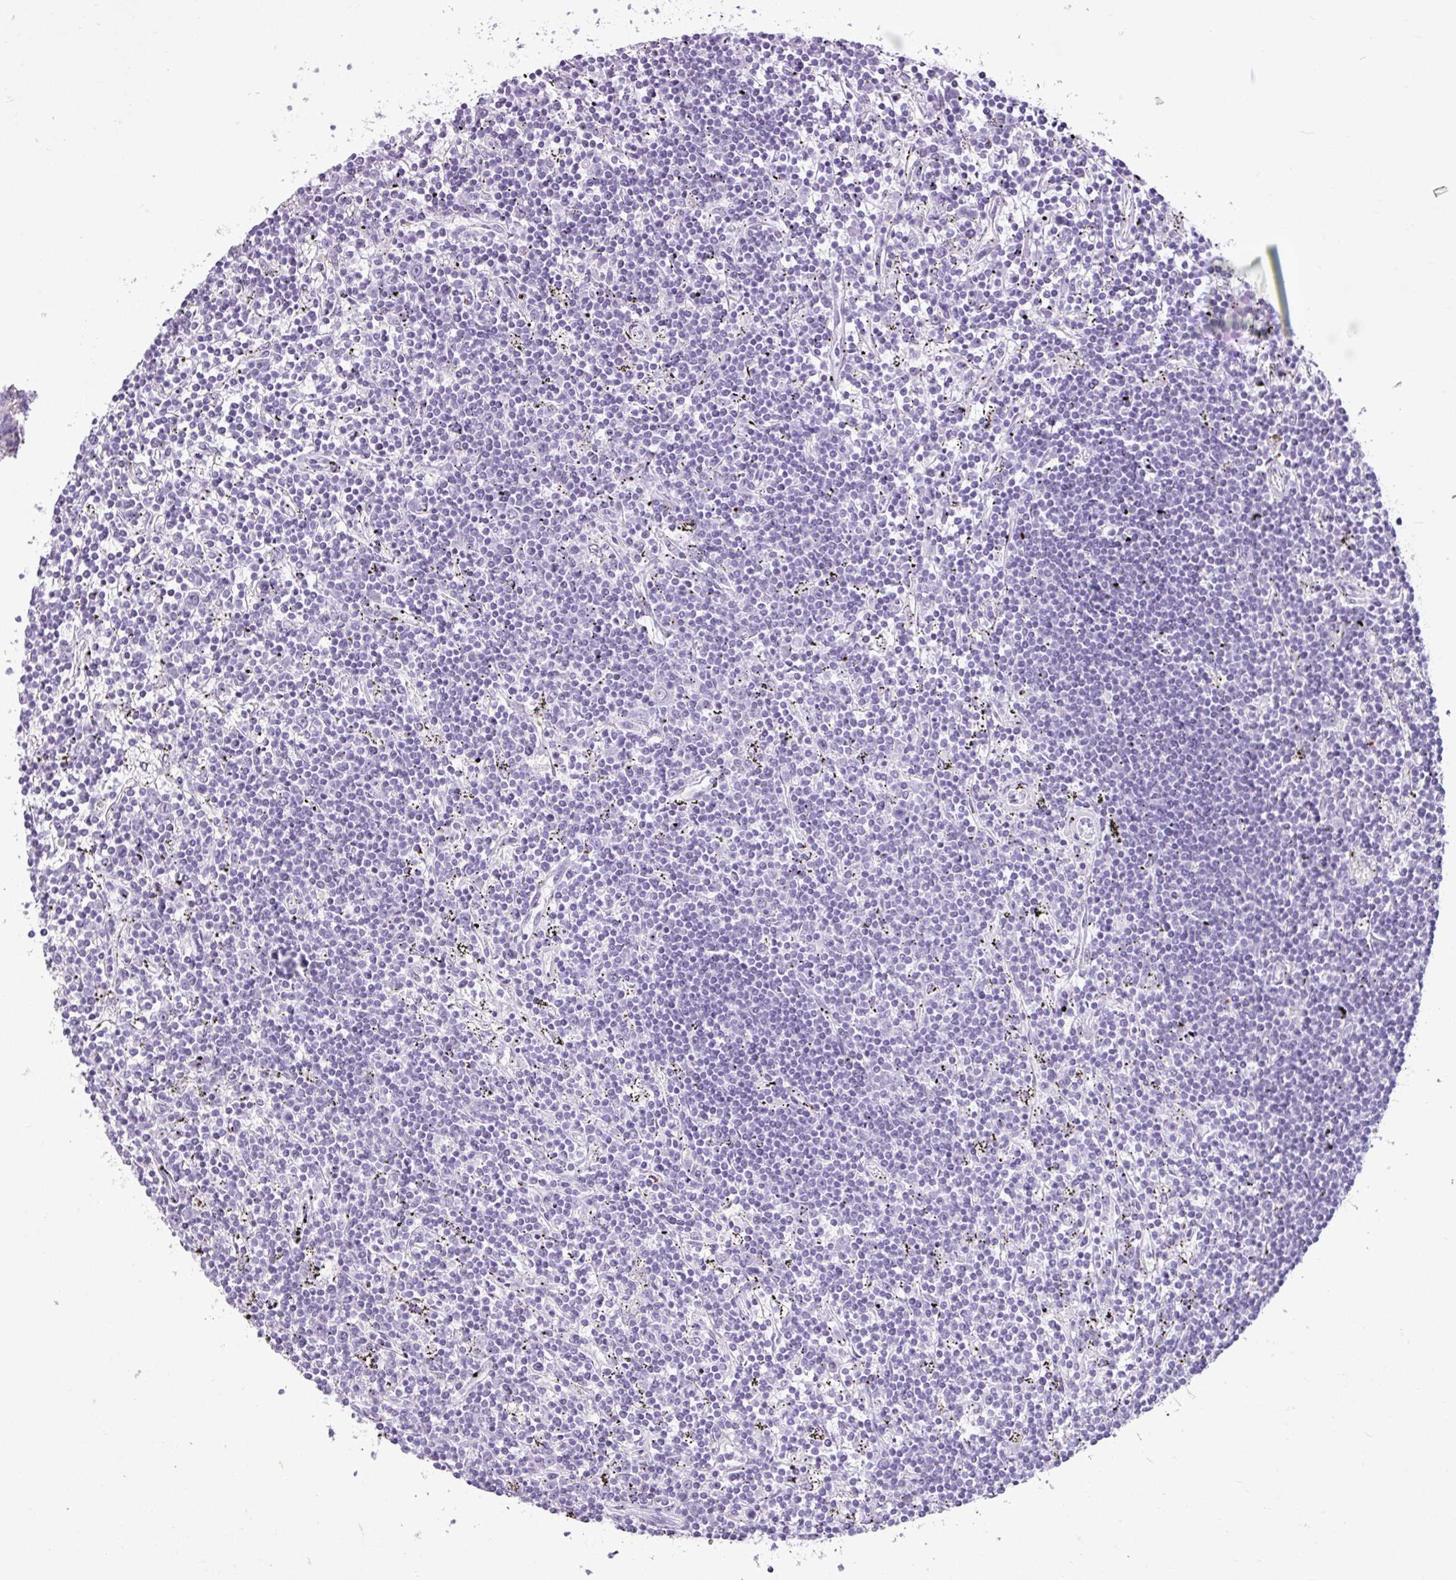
{"staining": {"intensity": "negative", "quantity": "none", "location": "none"}, "tissue": "lymphoma", "cell_type": "Tumor cells", "image_type": "cancer", "snomed": [{"axis": "morphology", "description": "Malignant lymphoma, non-Hodgkin's type, Low grade"}, {"axis": "topography", "description": "Spleen"}], "caption": "This is a image of immunohistochemistry (IHC) staining of malignant lymphoma, non-Hodgkin's type (low-grade), which shows no expression in tumor cells. (DAB (3,3'-diaminobenzidine) IHC with hematoxylin counter stain).", "gene": "AMY1B", "patient": {"sex": "male", "age": 76}}